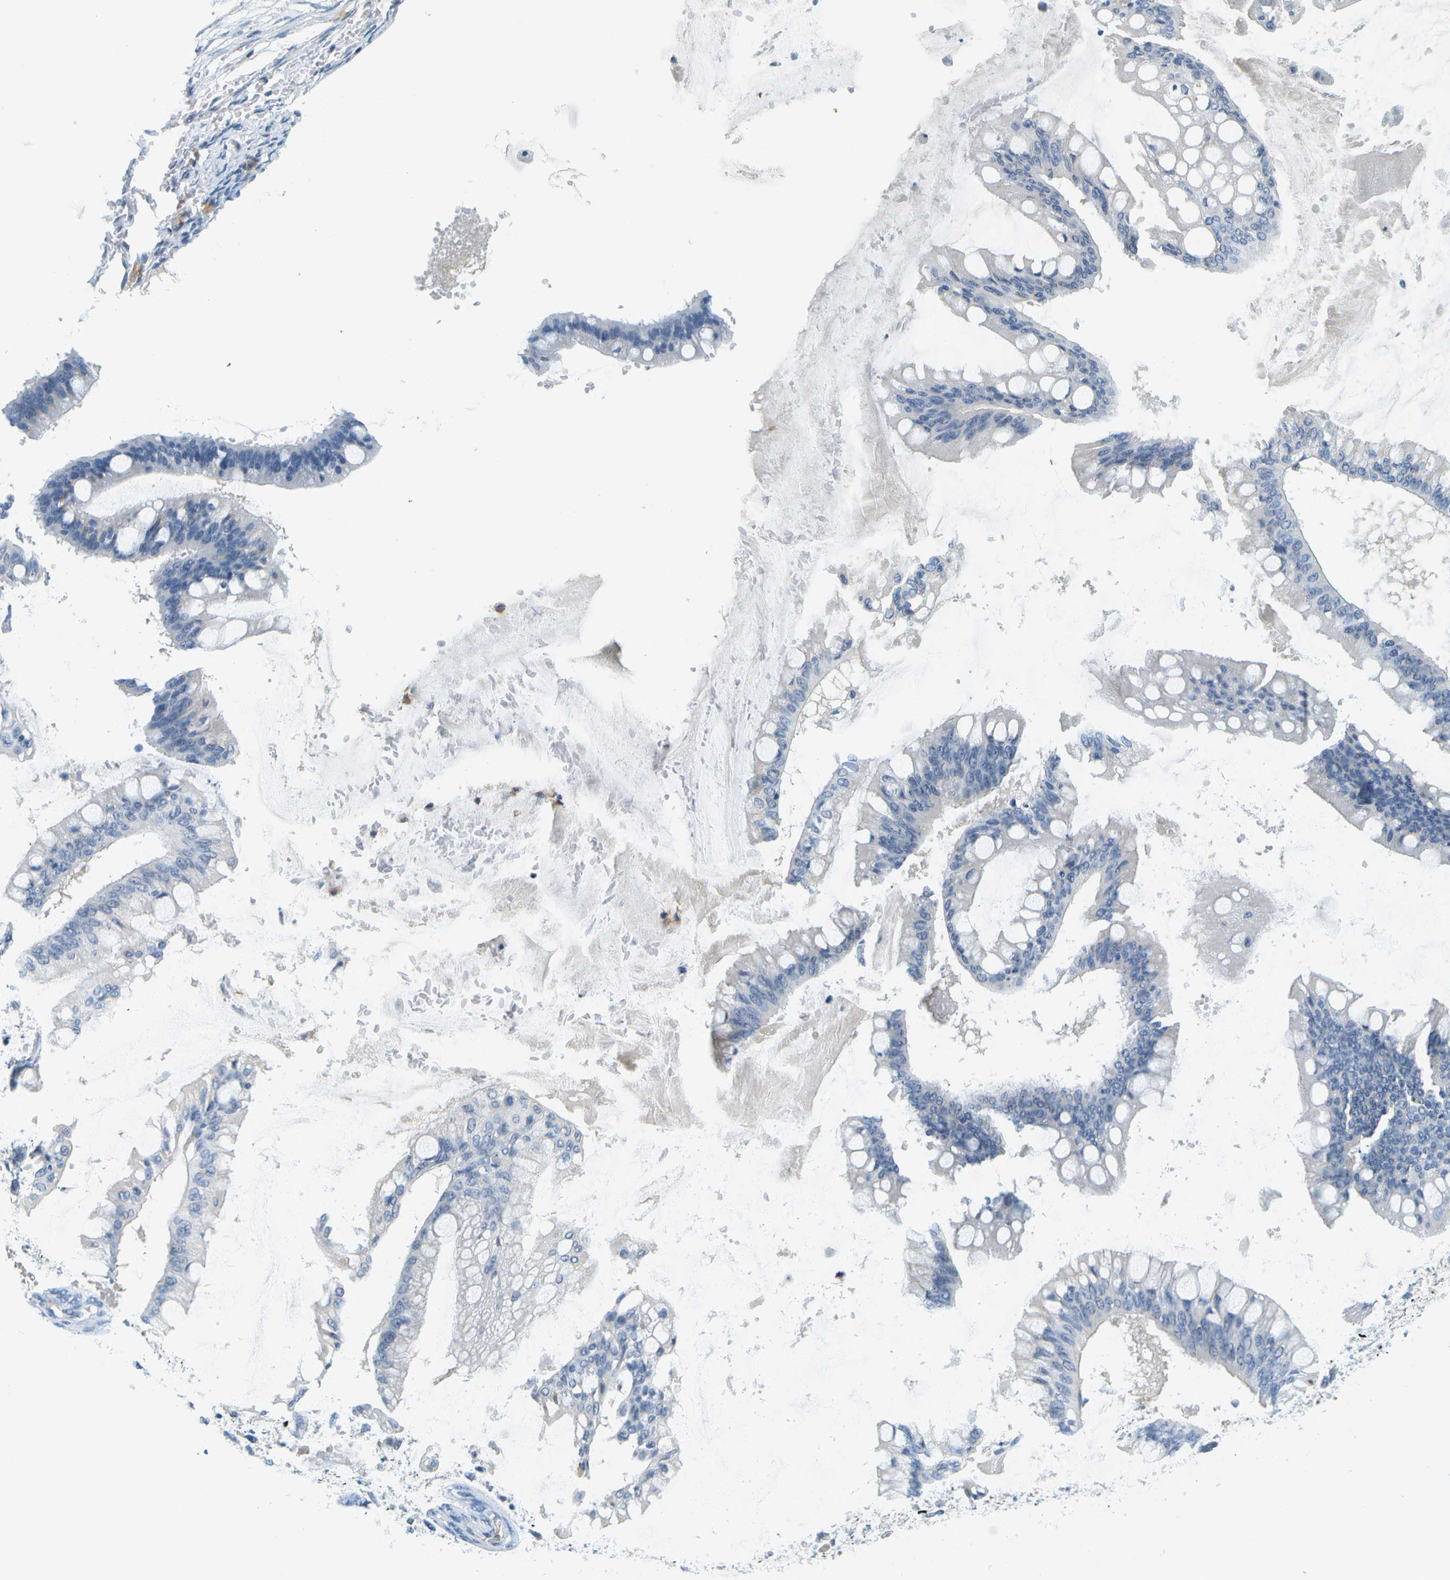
{"staining": {"intensity": "negative", "quantity": "none", "location": "none"}, "tissue": "ovarian cancer", "cell_type": "Tumor cells", "image_type": "cancer", "snomed": [{"axis": "morphology", "description": "Cystadenocarcinoma, mucinous, NOS"}, {"axis": "topography", "description": "Ovary"}], "caption": "IHC photomicrograph of neoplastic tissue: ovarian cancer stained with DAB shows no significant protein expression in tumor cells.", "gene": "RASGRP2", "patient": {"sex": "female", "age": 73}}